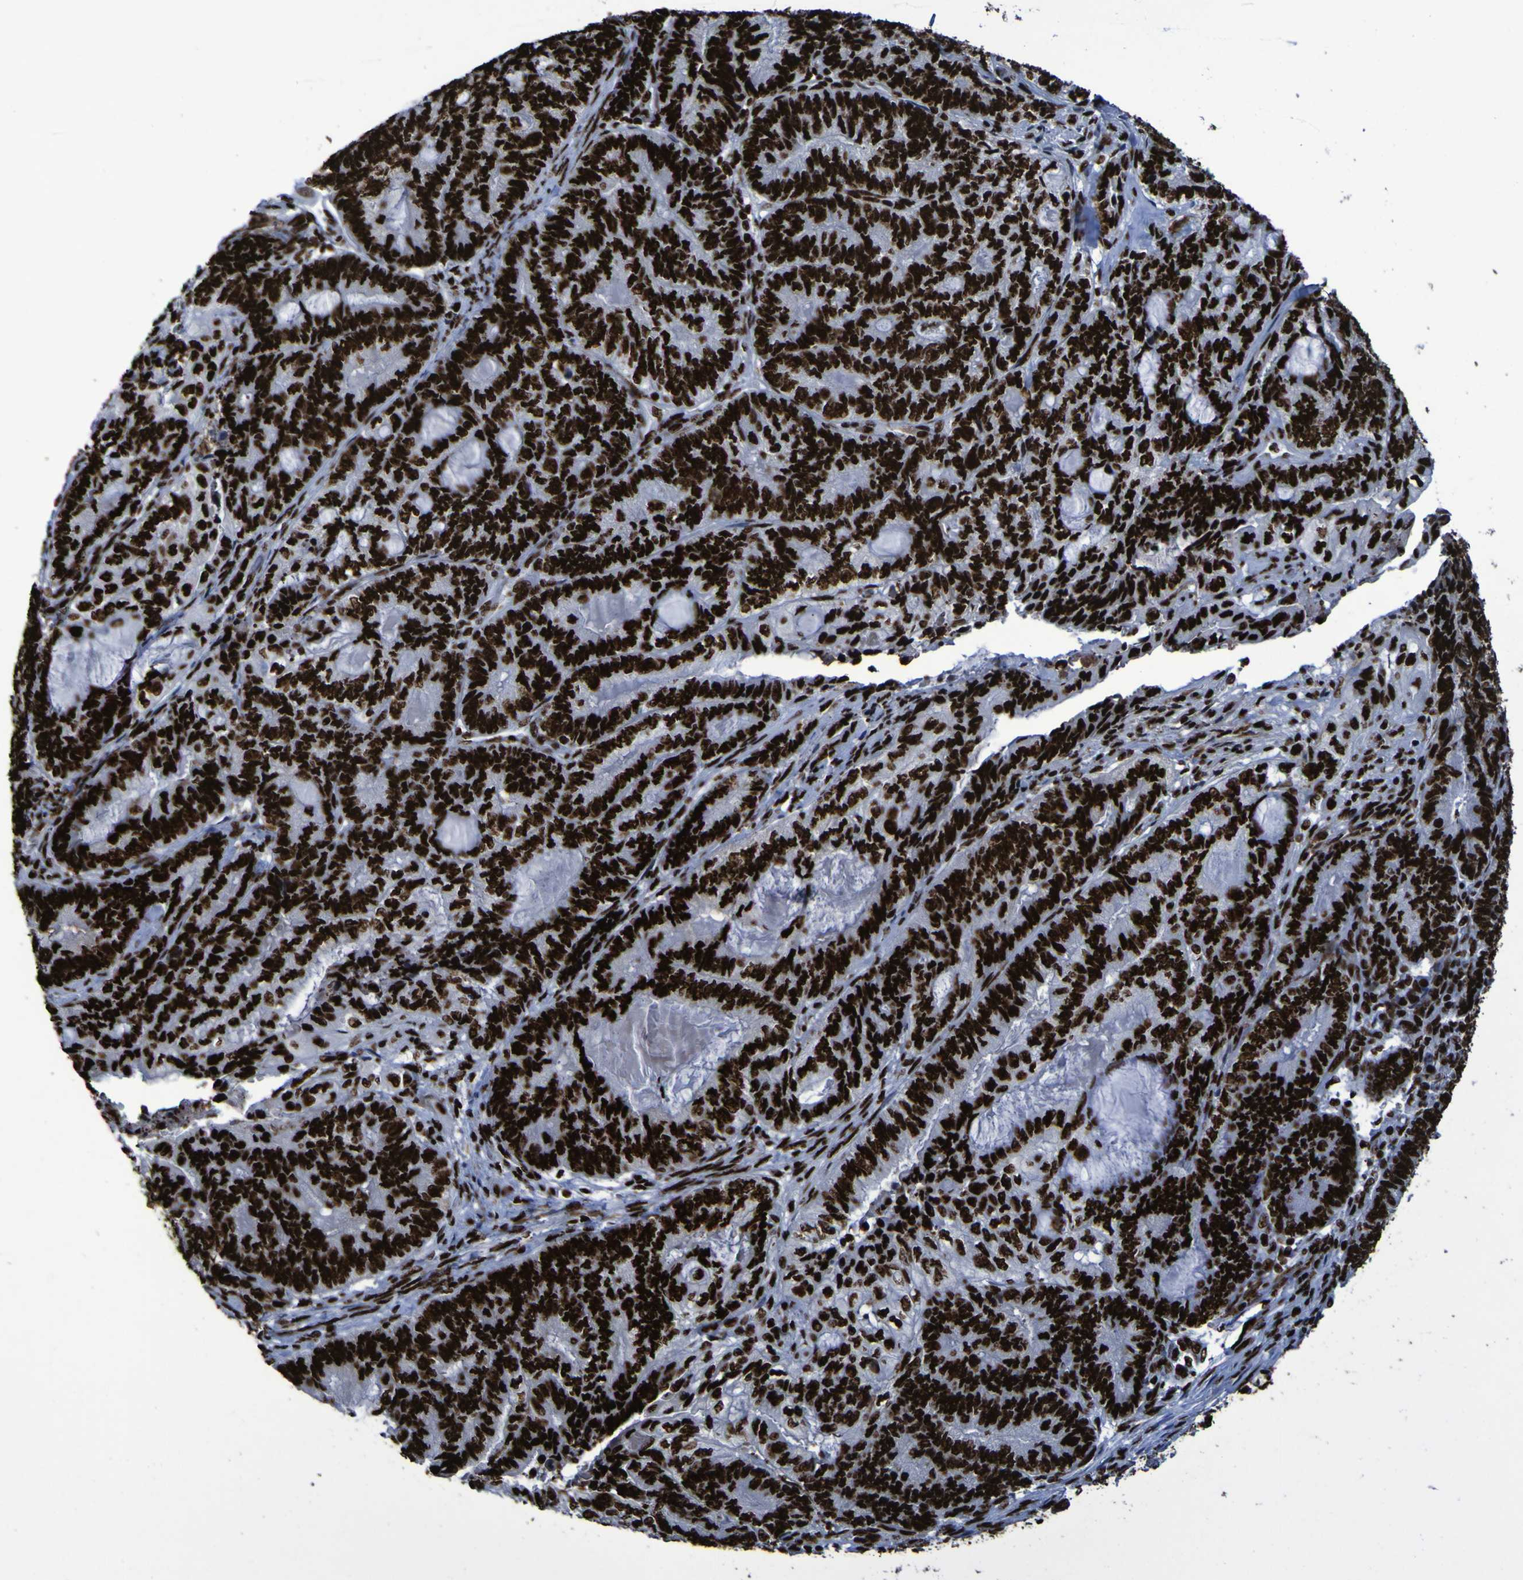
{"staining": {"intensity": "strong", "quantity": ">75%", "location": "nuclear"}, "tissue": "endometrial cancer", "cell_type": "Tumor cells", "image_type": "cancer", "snomed": [{"axis": "morphology", "description": "Adenocarcinoma, NOS"}, {"axis": "topography", "description": "Uterus"}, {"axis": "topography", "description": "Endometrium"}], "caption": "Protein expression analysis of human adenocarcinoma (endometrial) reveals strong nuclear staining in approximately >75% of tumor cells. The protein of interest is shown in brown color, while the nuclei are stained blue.", "gene": "NPM1", "patient": {"sex": "female", "age": 70}}